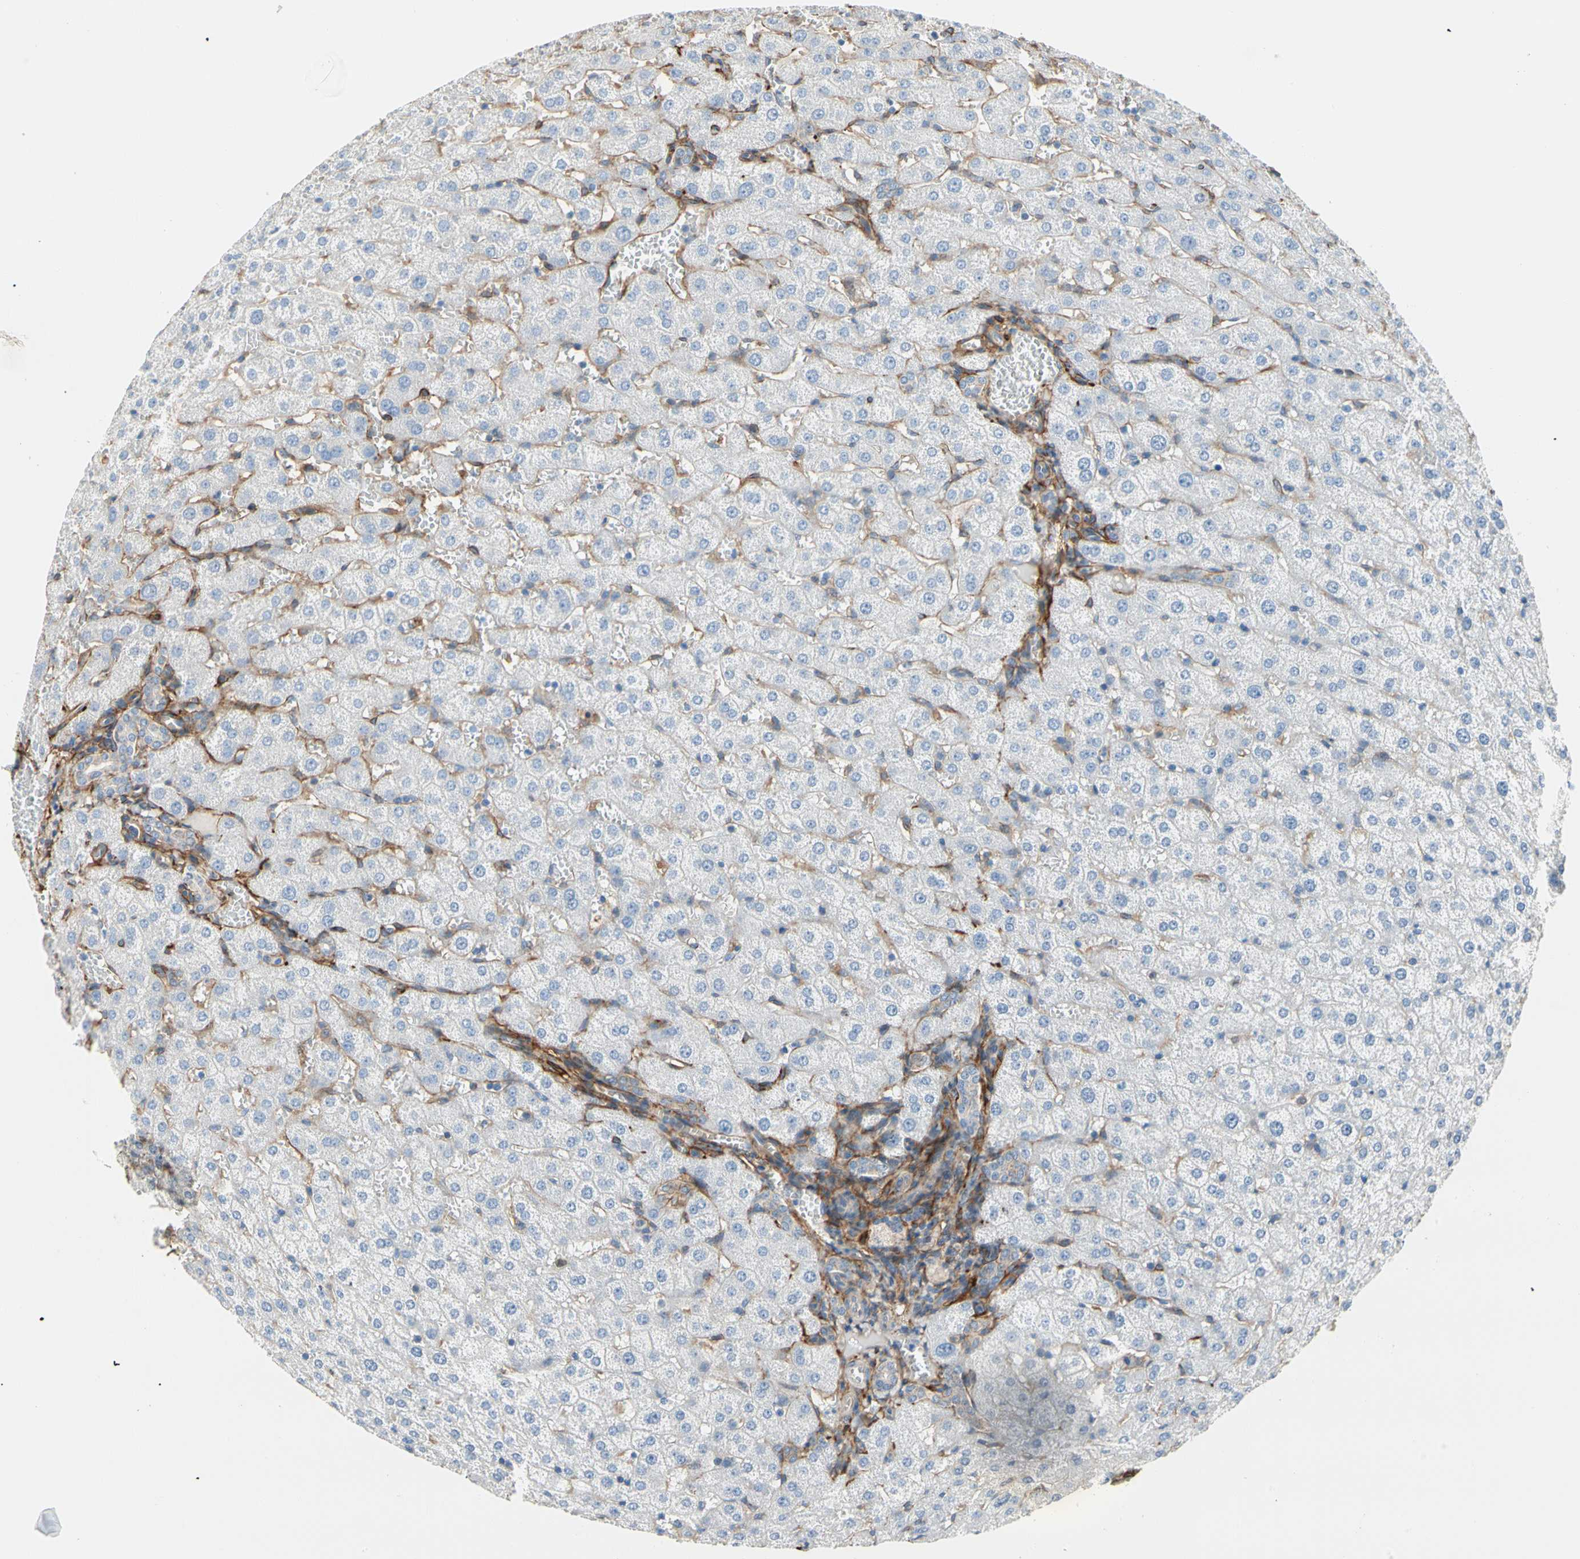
{"staining": {"intensity": "negative", "quantity": "none", "location": "none"}, "tissue": "liver", "cell_type": "Cholangiocytes", "image_type": "normal", "snomed": [{"axis": "morphology", "description": "Normal tissue, NOS"}, {"axis": "morphology", "description": "Fibrosis, NOS"}, {"axis": "topography", "description": "Liver"}], "caption": "High power microscopy micrograph of an IHC photomicrograph of normal liver, revealing no significant staining in cholangiocytes. (Stains: DAB immunohistochemistry with hematoxylin counter stain, Microscopy: brightfield microscopy at high magnification).", "gene": "EPB41L2", "patient": {"sex": "female", "age": 29}}